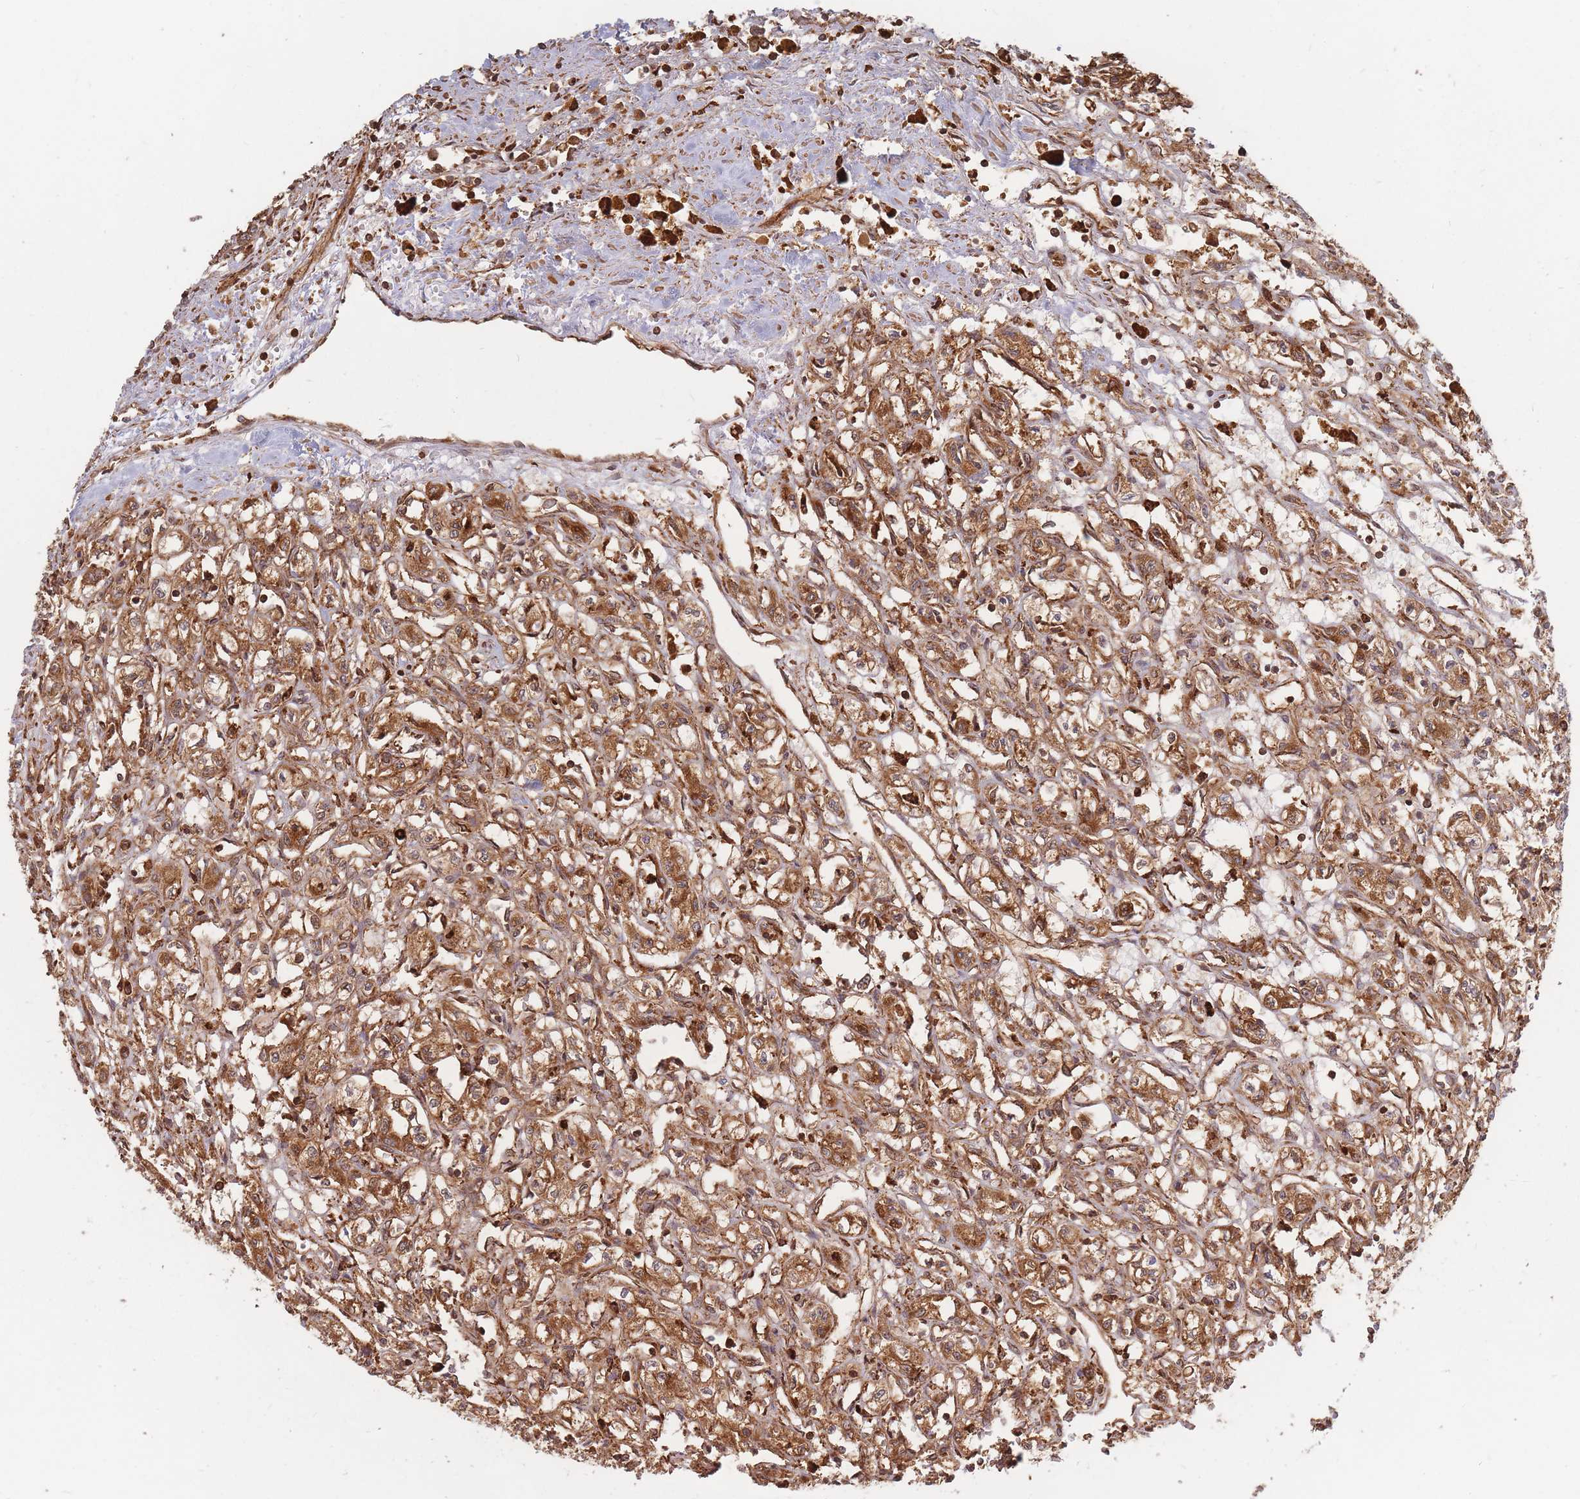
{"staining": {"intensity": "strong", "quantity": ">75%", "location": "cytoplasmic/membranous"}, "tissue": "renal cancer", "cell_type": "Tumor cells", "image_type": "cancer", "snomed": [{"axis": "morphology", "description": "Adenocarcinoma, NOS"}, {"axis": "topography", "description": "Kidney"}], "caption": "Renal adenocarcinoma stained with a brown dye displays strong cytoplasmic/membranous positive expression in approximately >75% of tumor cells.", "gene": "RASSF2", "patient": {"sex": "male", "age": 56}}